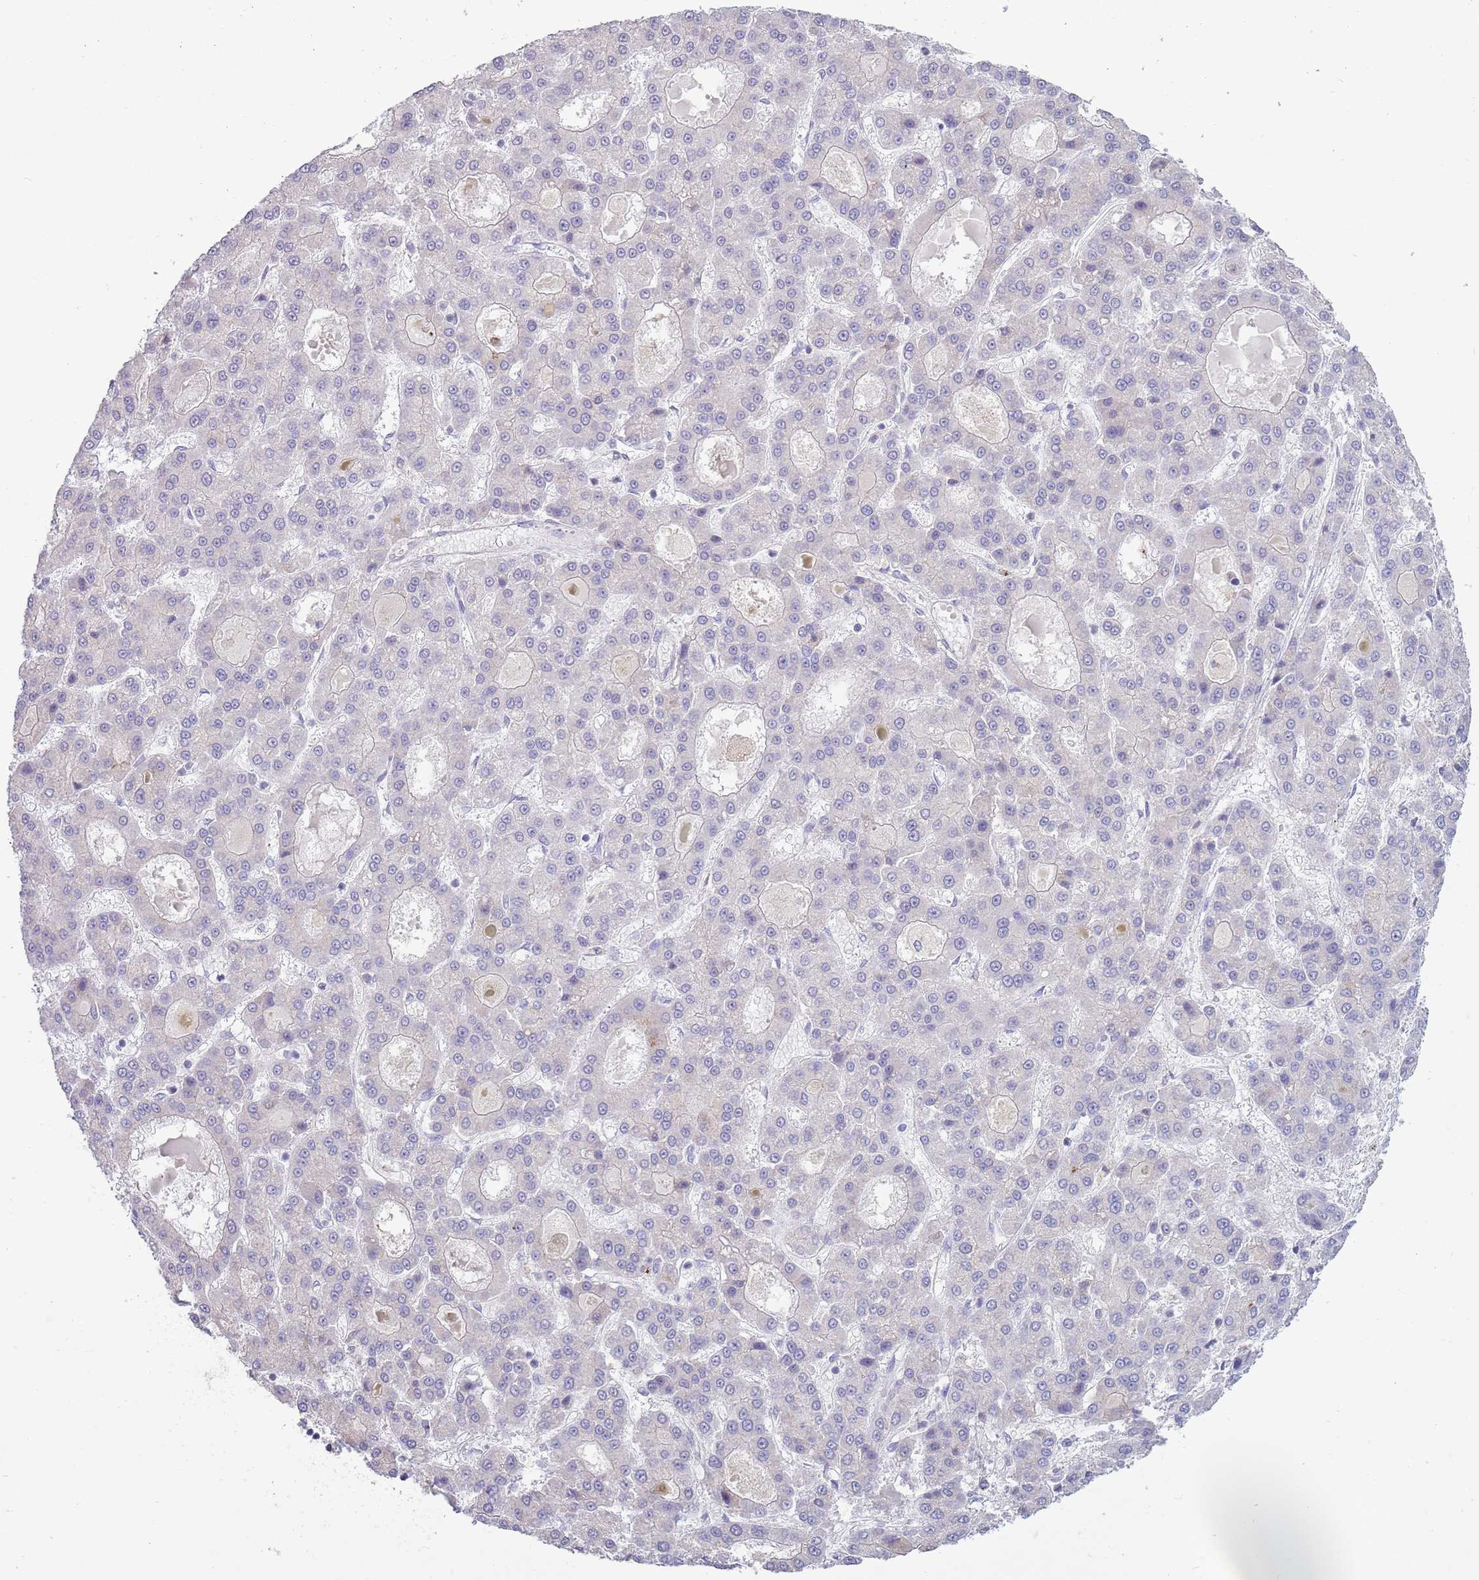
{"staining": {"intensity": "negative", "quantity": "none", "location": "none"}, "tissue": "liver cancer", "cell_type": "Tumor cells", "image_type": "cancer", "snomed": [{"axis": "morphology", "description": "Carcinoma, Hepatocellular, NOS"}, {"axis": "topography", "description": "Liver"}], "caption": "The IHC image has no significant staining in tumor cells of hepatocellular carcinoma (liver) tissue.", "gene": "ACSBG1", "patient": {"sex": "male", "age": 70}}